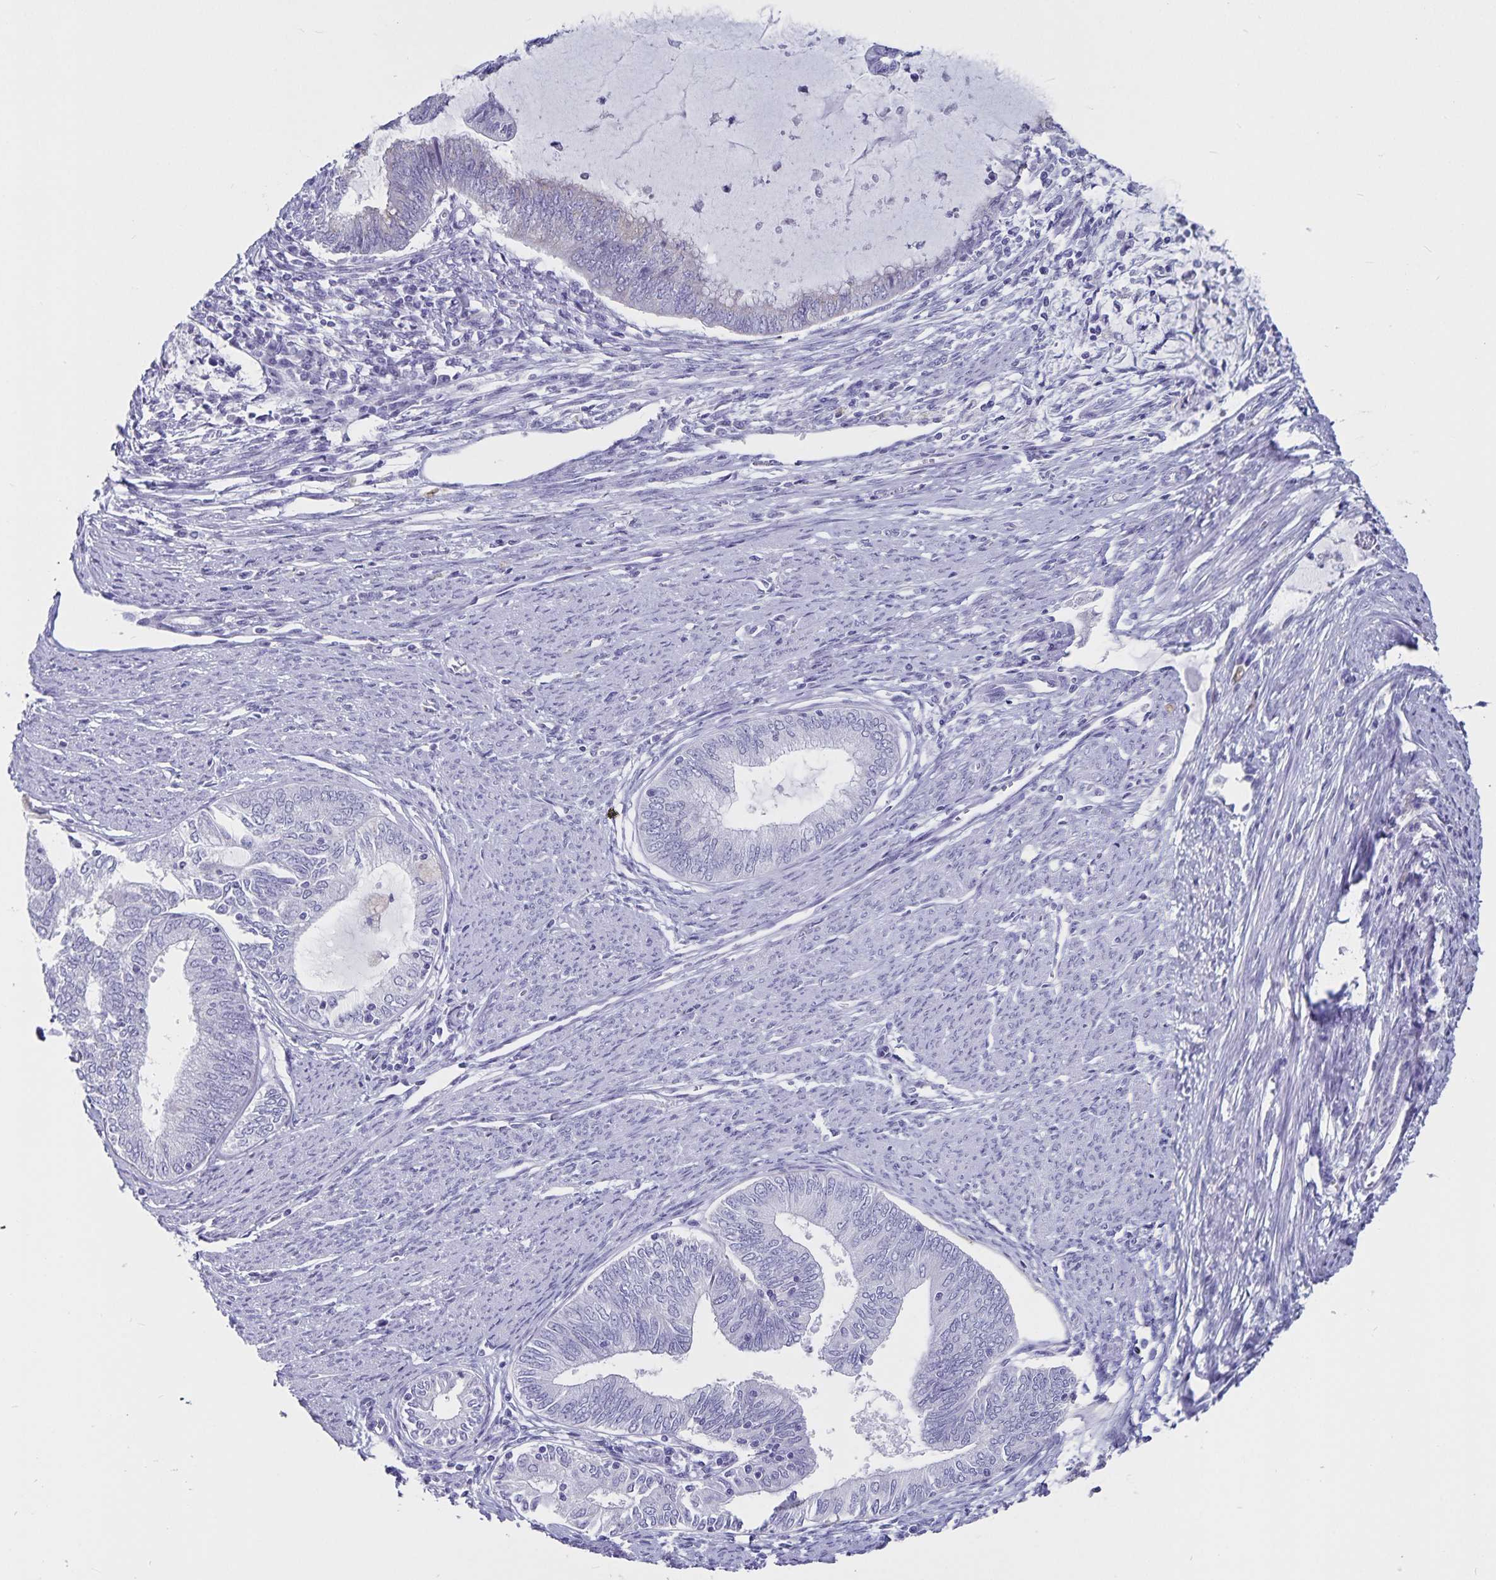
{"staining": {"intensity": "negative", "quantity": "none", "location": "none"}, "tissue": "endometrial cancer", "cell_type": "Tumor cells", "image_type": "cancer", "snomed": [{"axis": "morphology", "description": "Adenocarcinoma, NOS"}, {"axis": "topography", "description": "Endometrium"}], "caption": "This is an immunohistochemistry (IHC) histopathology image of human endometrial cancer (adenocarcinoma). There is no staining in tumor cells.", "gene": "PLAC1", "patient": {"sex": "female", "age": 79}}